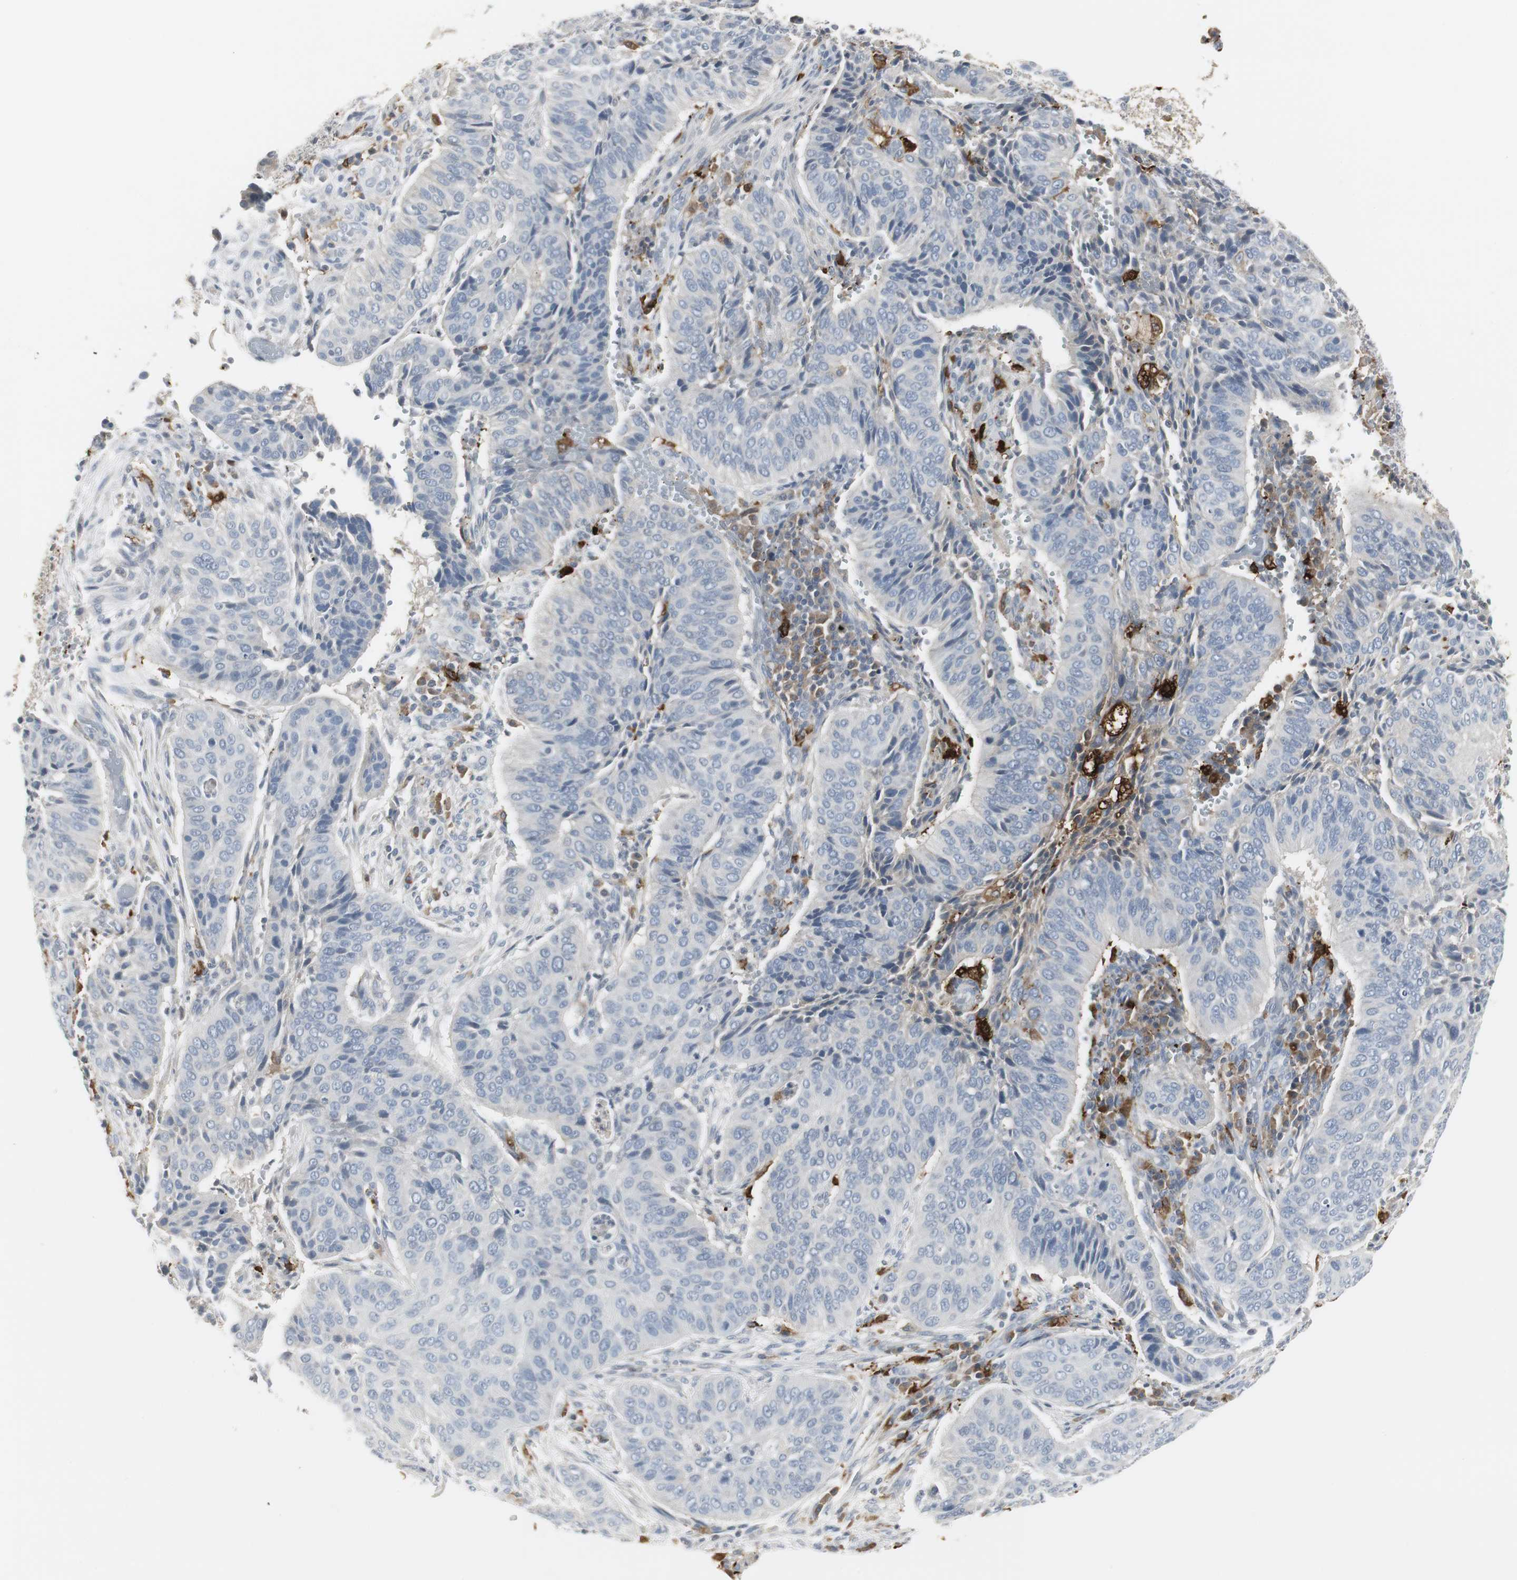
{"staining": {"intensity": "negative", "quantity": "none", "location": "none"}, "tissue": "cervical cancer", "cell_type": "Tumor cells", "image_type": "cancer", "snomed": [{"axis": "morphology", "description": "Squamous cell carcinoma, NOS"}, {"axis": "topography", "description": "Cervix"}], "caption": "Immunohistochemical staining of cervical squamous cell carcinoma exhibits no significant staining in tumor cells.", "gene": "PI15", "patient": {"sex": "female", "age": 39}}